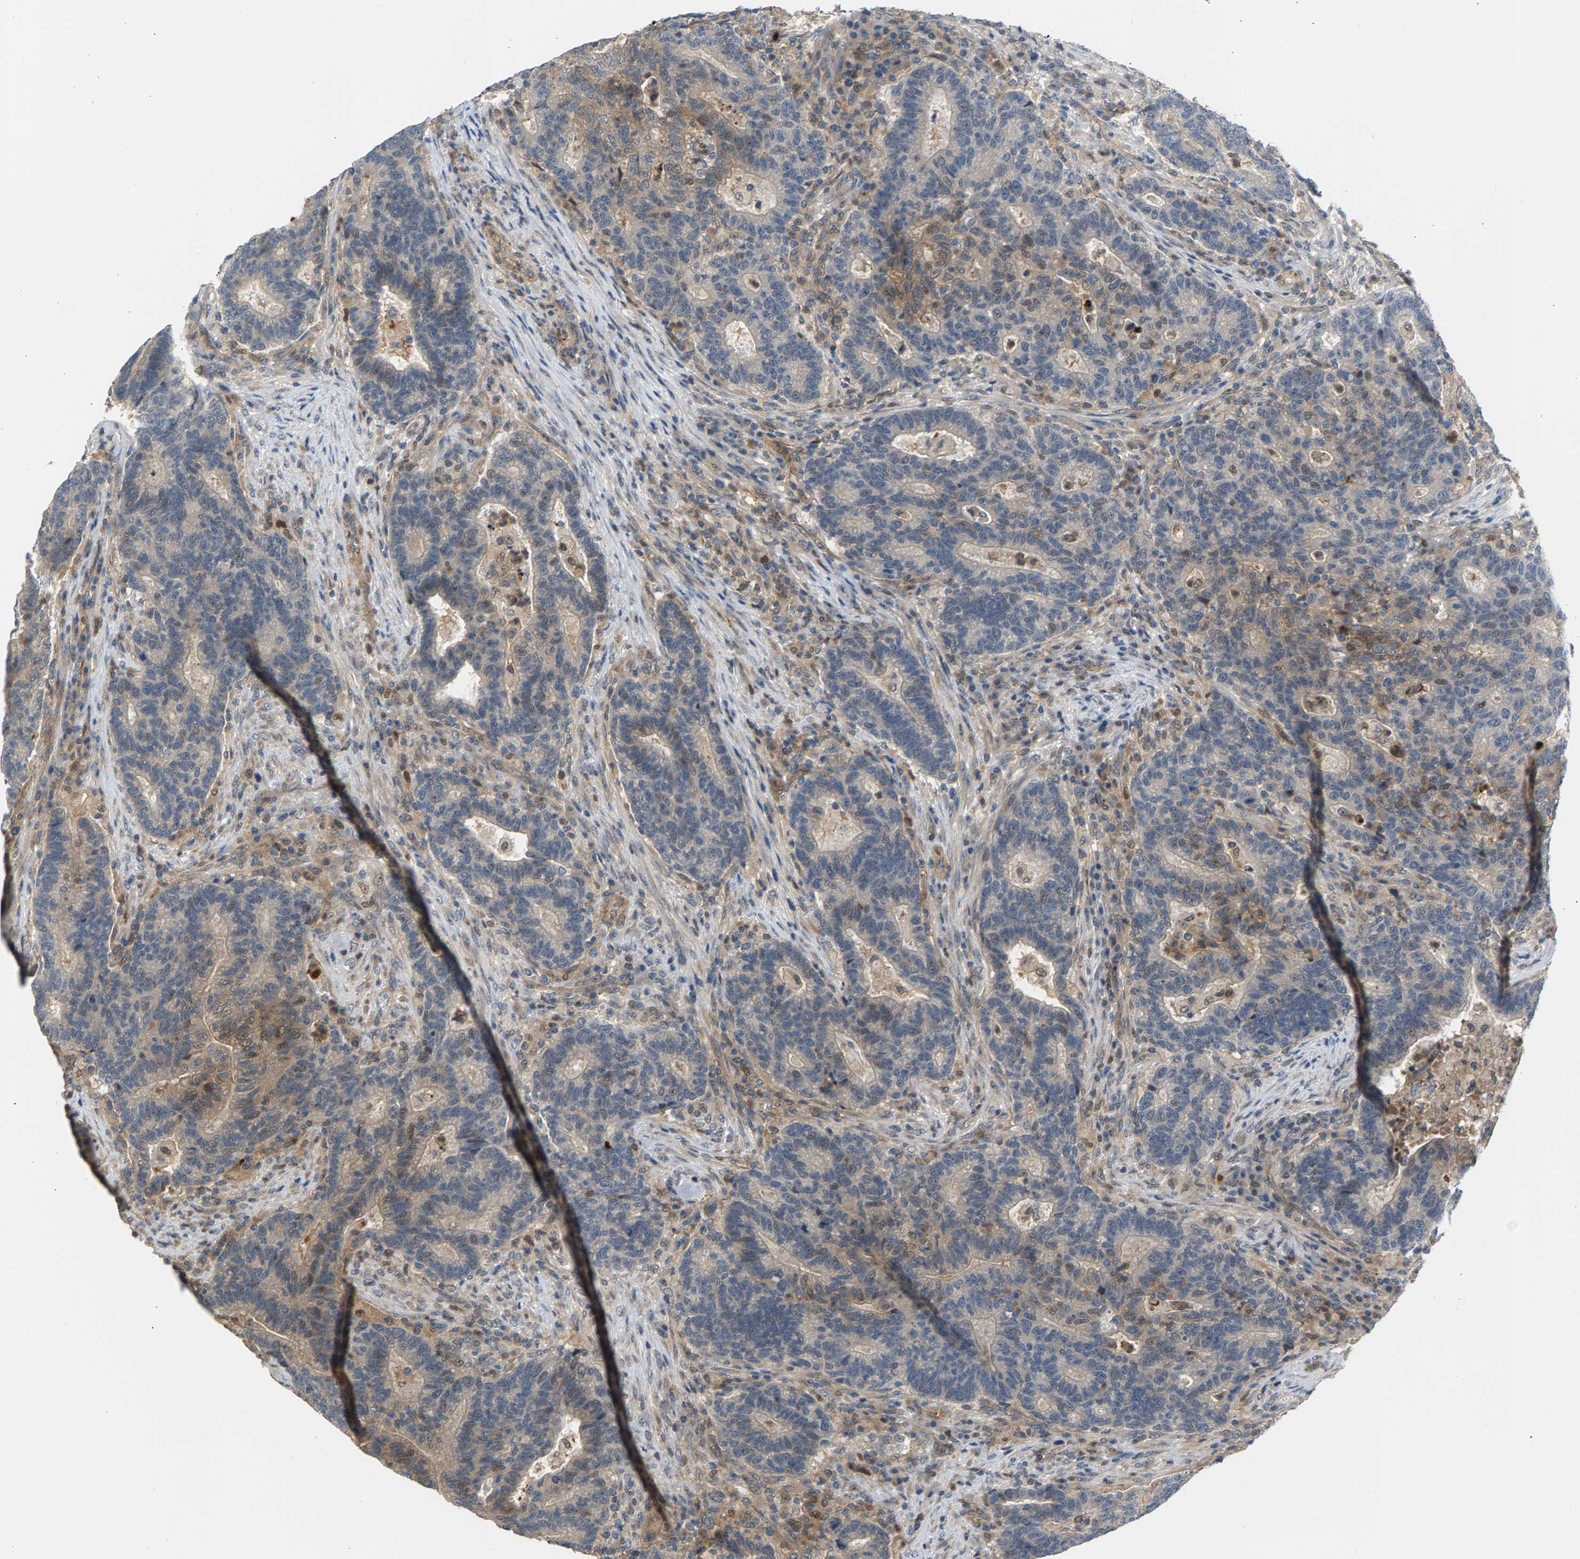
{"staining": {"intensity": "weak", "quantity": "25%-75%", "location": "cytoplasmic/membranous"}, "tissue": "colorectal cancer", "cell_type": "Tumor cells", "image_type": "cancer", "snomed": [{"axis": "morphology", "description": "Adenocarcinoma, NOS"}, {"axis": "topography", "description": "Colon"}], "caption": "Immunohistochemical staining of human colorectal cancer (adenocarcinoma) reveals weak cytoplasmic/membranous protein positivity in about 25%-75% of tumor cells.", "gene": "KRTAP27-1", "patient": {"sex": "female", "age": 75}}